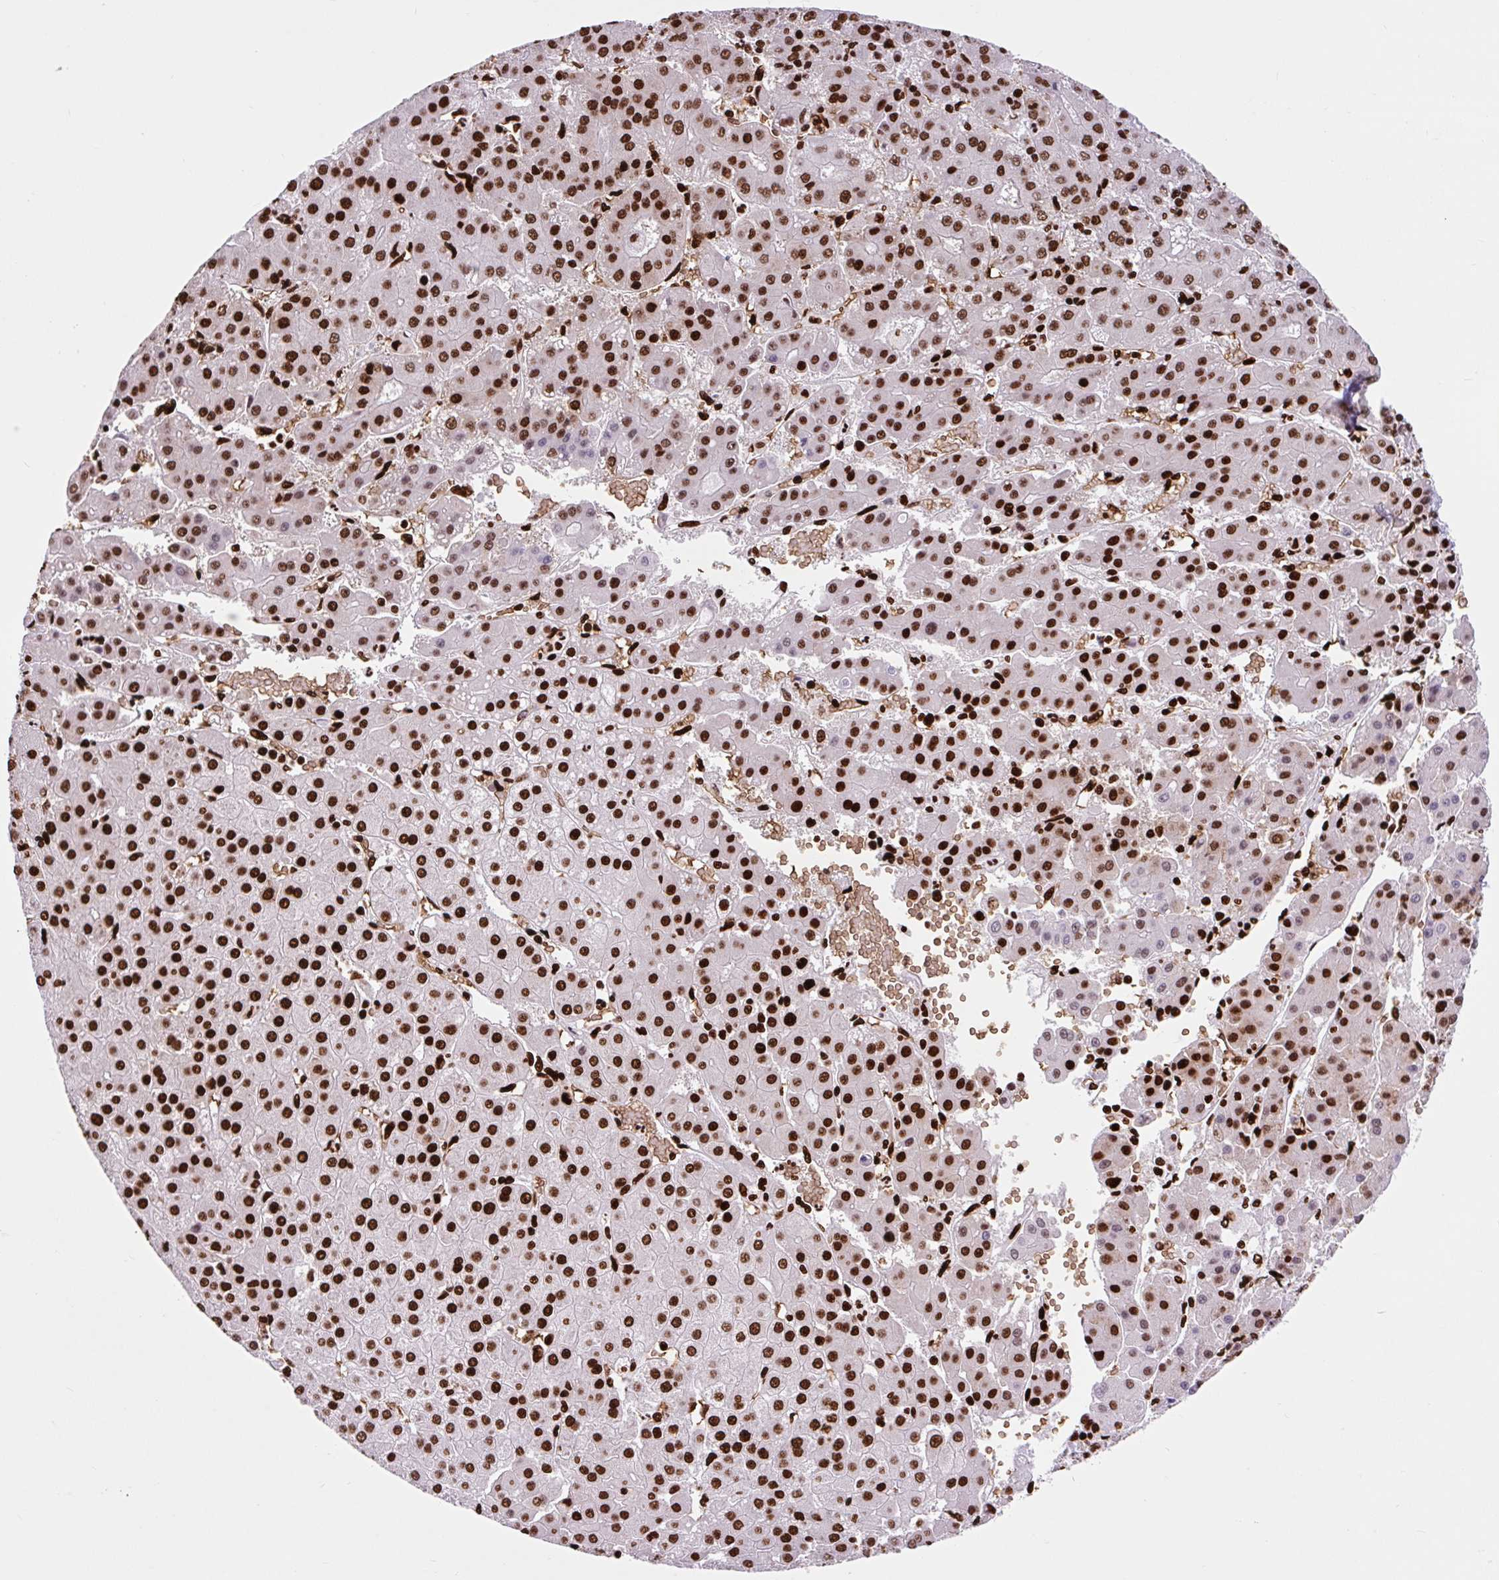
{"staining": {"intensity": "strong", "quantity": ">75%", "location": "nuclear"}, "tissue": "liver cancer", "cell_type": "Tumor cells", "image_type": "cancer", "snomed": [{"axis": "morphology", "description": "Carcinoma, Hepatocellular, NOS"}, {"axis": "topography", "description": "Liver"}], "caption": "The image displays staining of liver hepatocellular carcinoma, revealing strong nuclear protein positivity (brown color) within tumor cells. (IHC, brightfield microscopy, high magnification).", "gene": "FUS", "patient": {"sex": "male", "age": 76}}